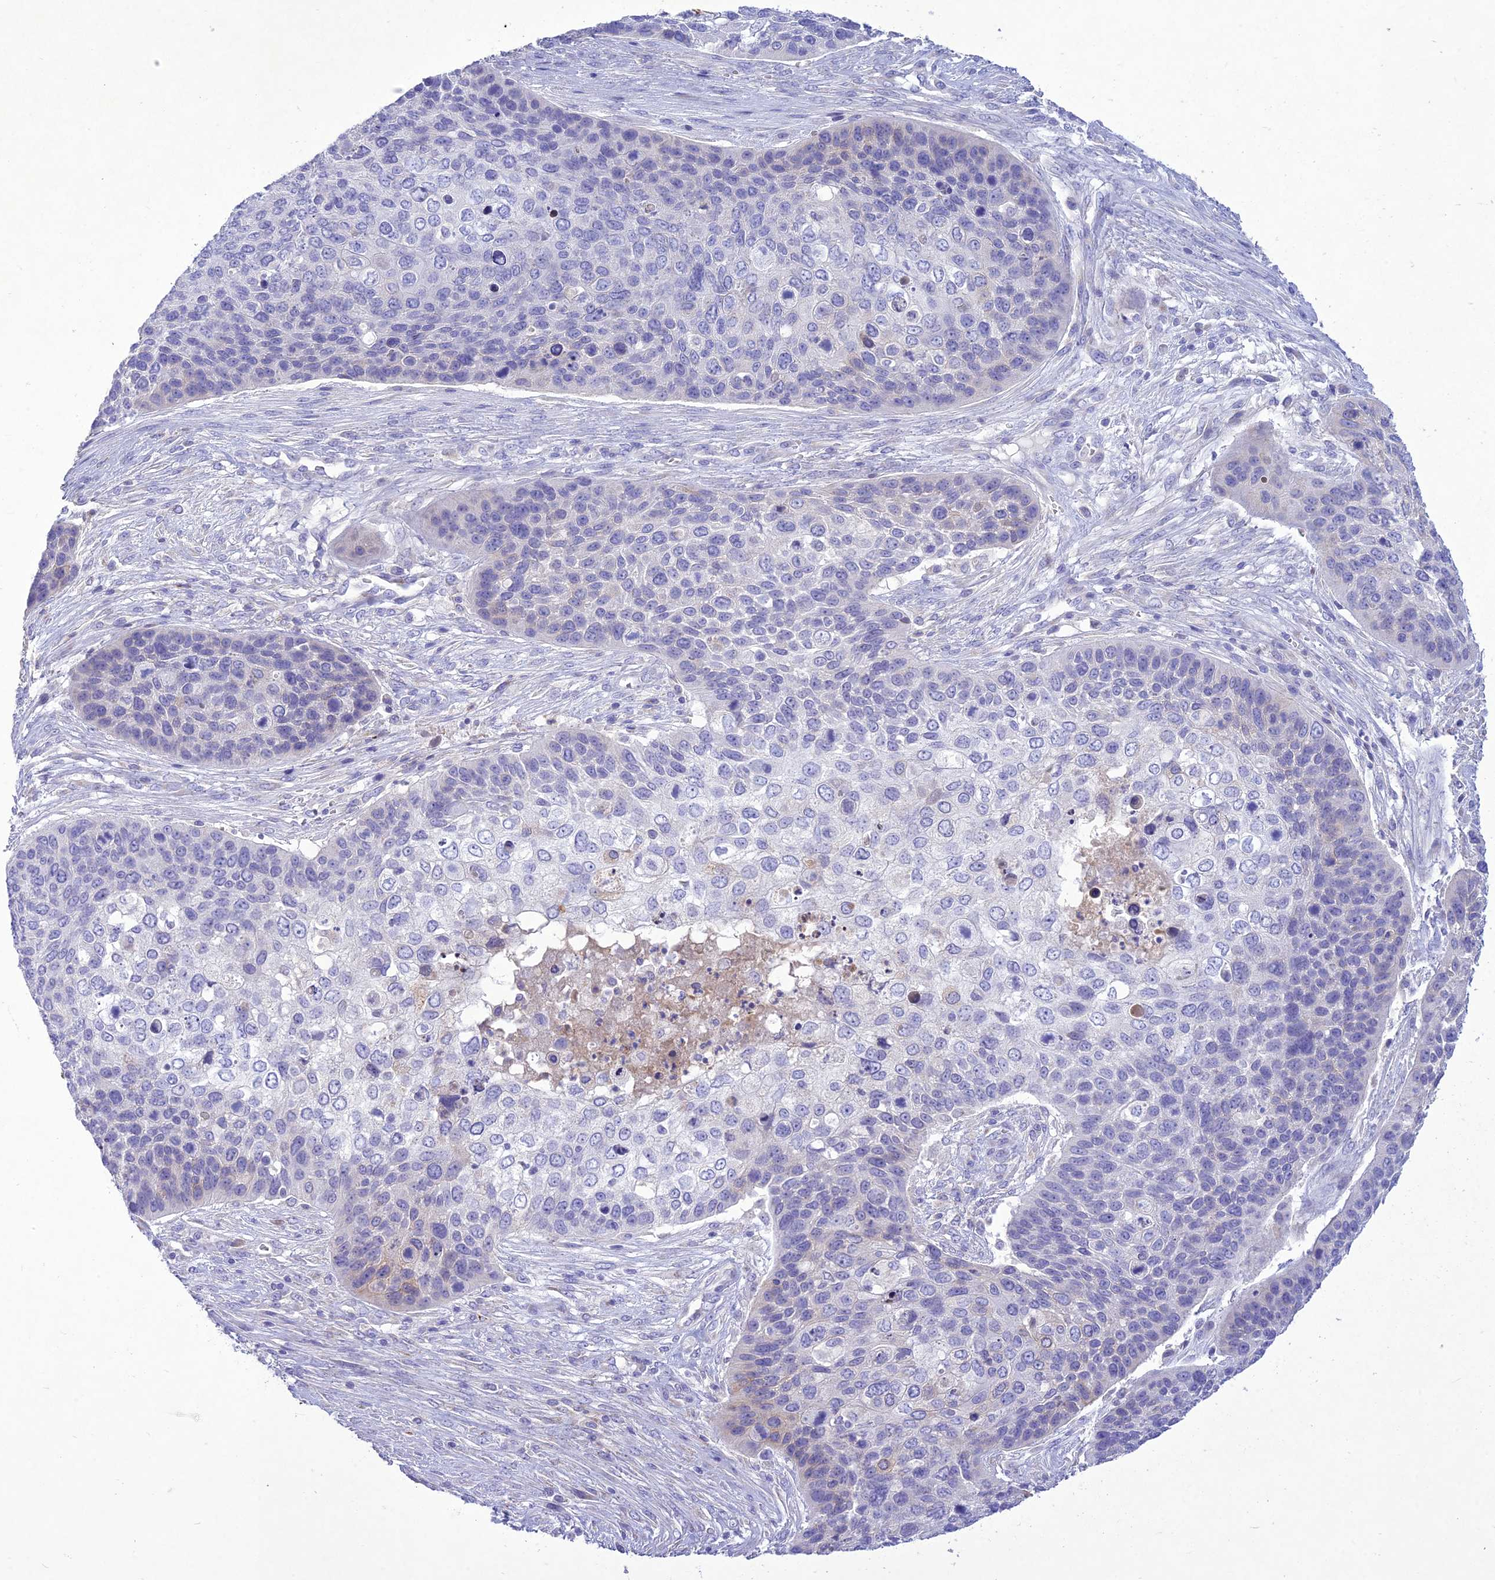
{"staining": {"intensity": "negative", "quantity": "none", "location": "none"}, "tissue": "skin cancer", "cell_type": "Tumor cells", "image_type": "cancer", "snomed": [{"axis": "morphology", "description": "Basal cell carcinoma"}, {"axis": "topography", "description": "Skin"}], "caption": "Human skin cancer (basal cell carcinoma) stained for a protein using IHC demonstrates no expression in tumor cells.", "gene": "SLC13A5", "patient": {"sex": "female", "age": 74}}